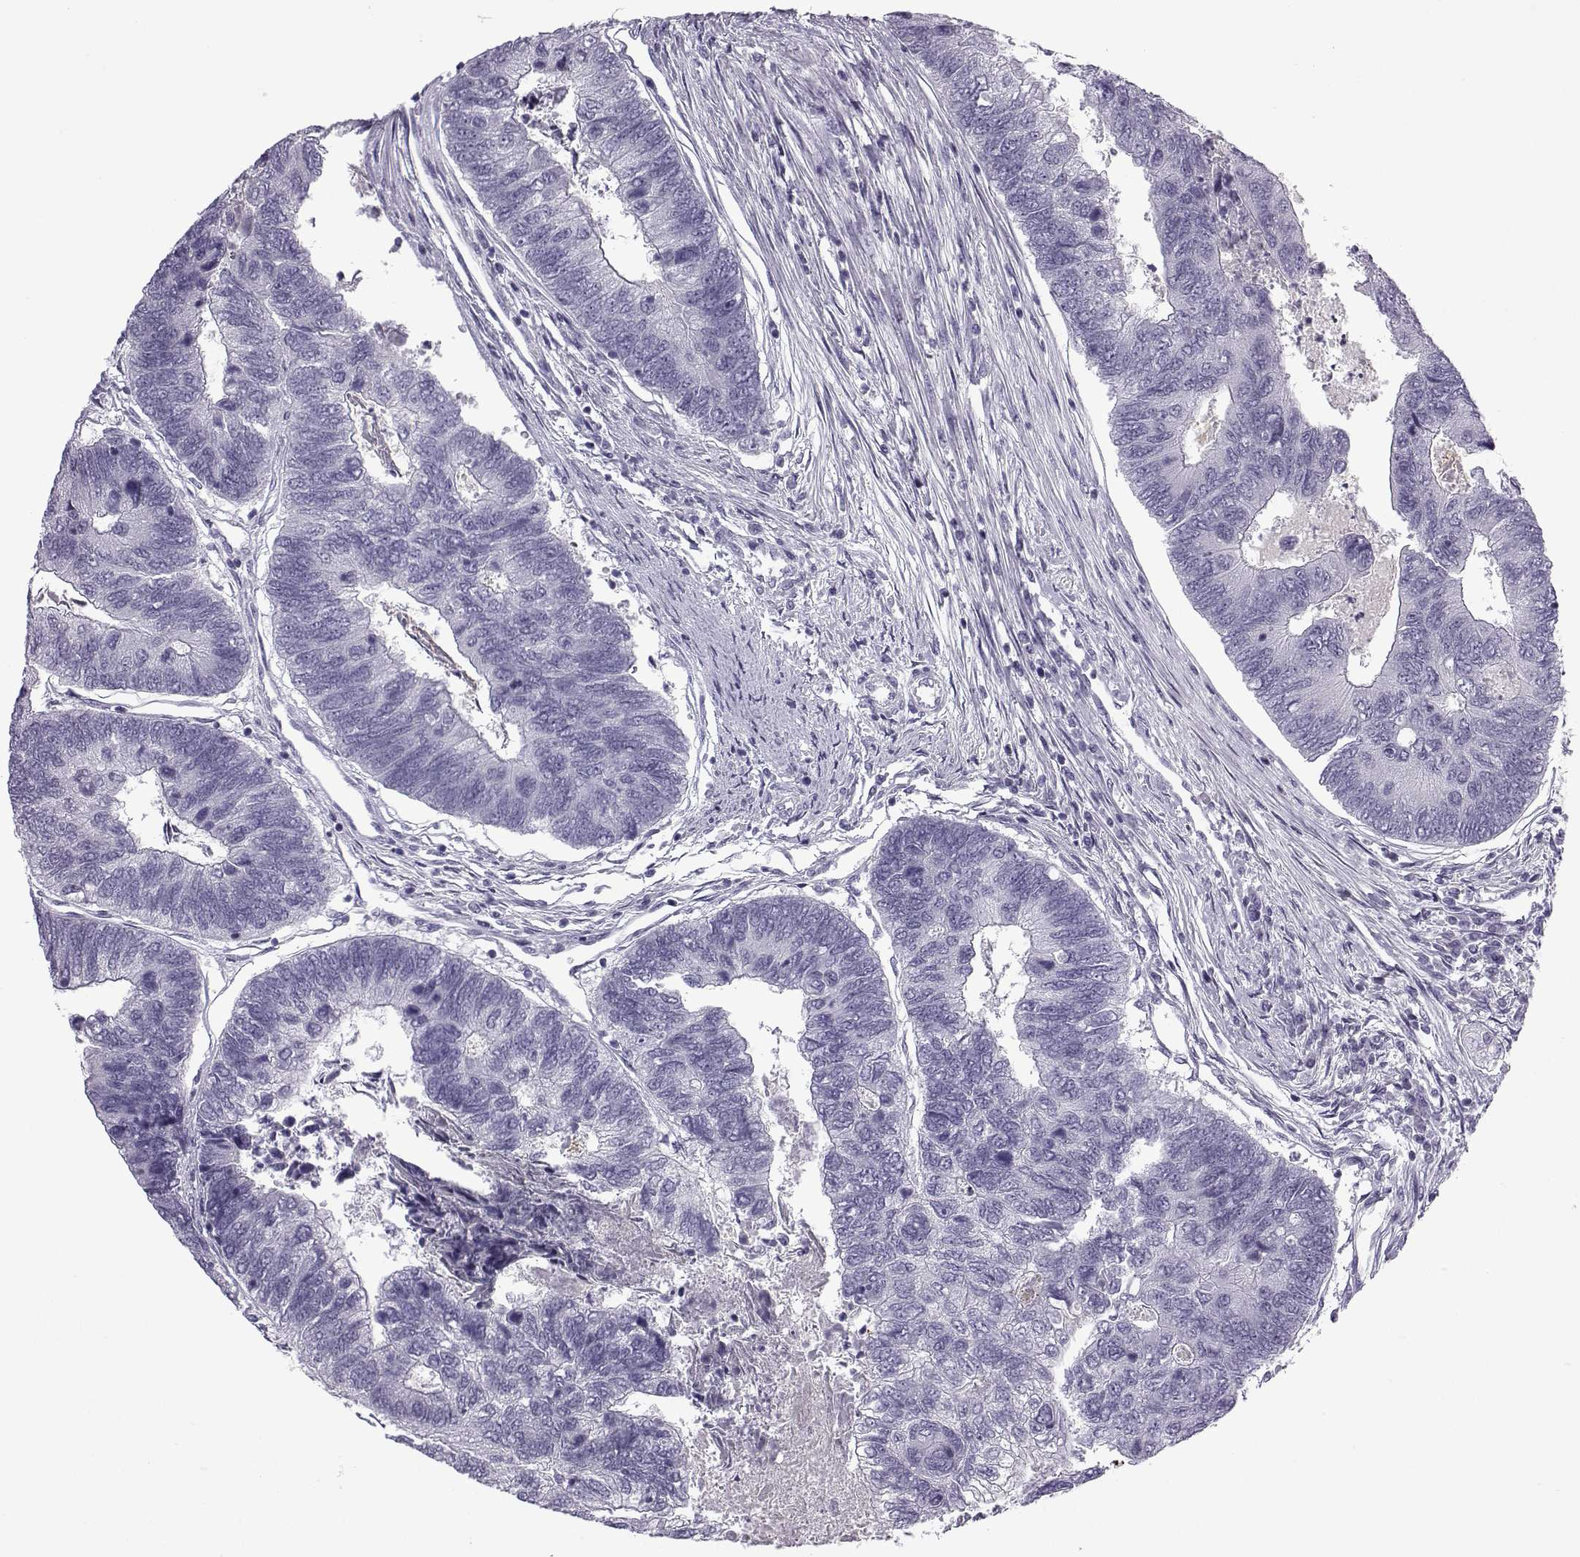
{"staining": {"intensity": "negative", "quantity": "none", "location": "none"}, "tissue": "colorectal cancer", "cell_type": "Tumor cells", "image_type": "cancer", "snomed": [{"axis": "morphology", "description": "Adenocarcinoma, NOS"}, {"axis": "topography", "description": "Colon"}], "caption": "DAB (3,3'-diaminobenzidine) immunohistochemical staining of colorectal cancer (adenocarcinoma) exhibits no significant expression in tumor cells.", "gene": "OIP5", "patient": {"sex": "female", "age": 67}}